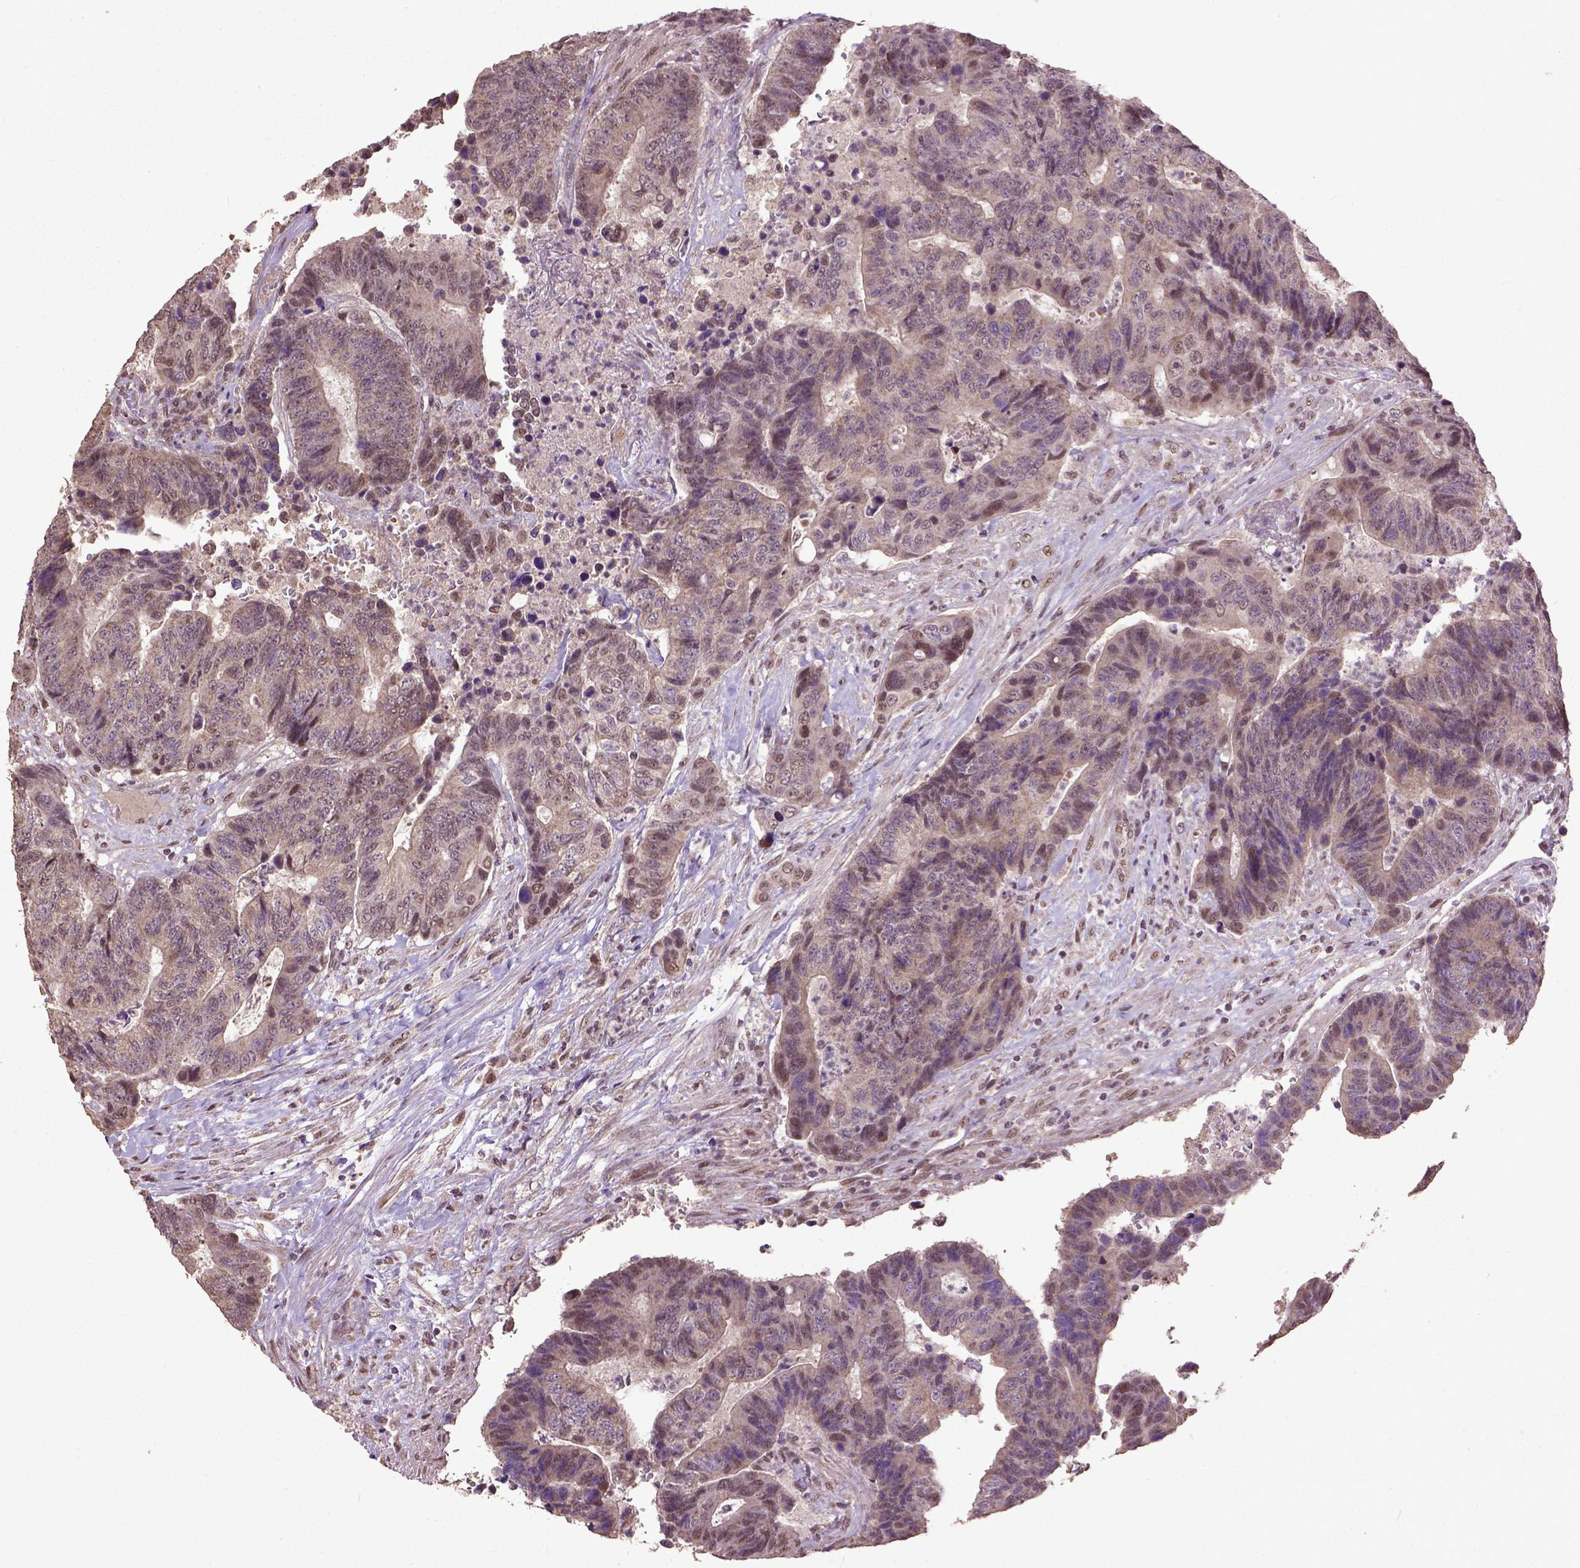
{"staining": {"intensity": "moderate", "quantity": "<25%", "location": "nuclear"}, "tissue": "colorectal cancer", "cell_type": "Tumor cells", "image_type": "cancer", "snomed": [{"axis": "morphology", "description": "Adenocarcinoma, NOS"}, {"axis": "topography", "description": "Colon"}], "caption": "A low amount of moderate nuclear positivity is appreciated in about <25% of tumor cells in colorectal adenocarcinoma tissue.", "gene": "UBA3", "patient": {"sex": "female", "age": 48}}